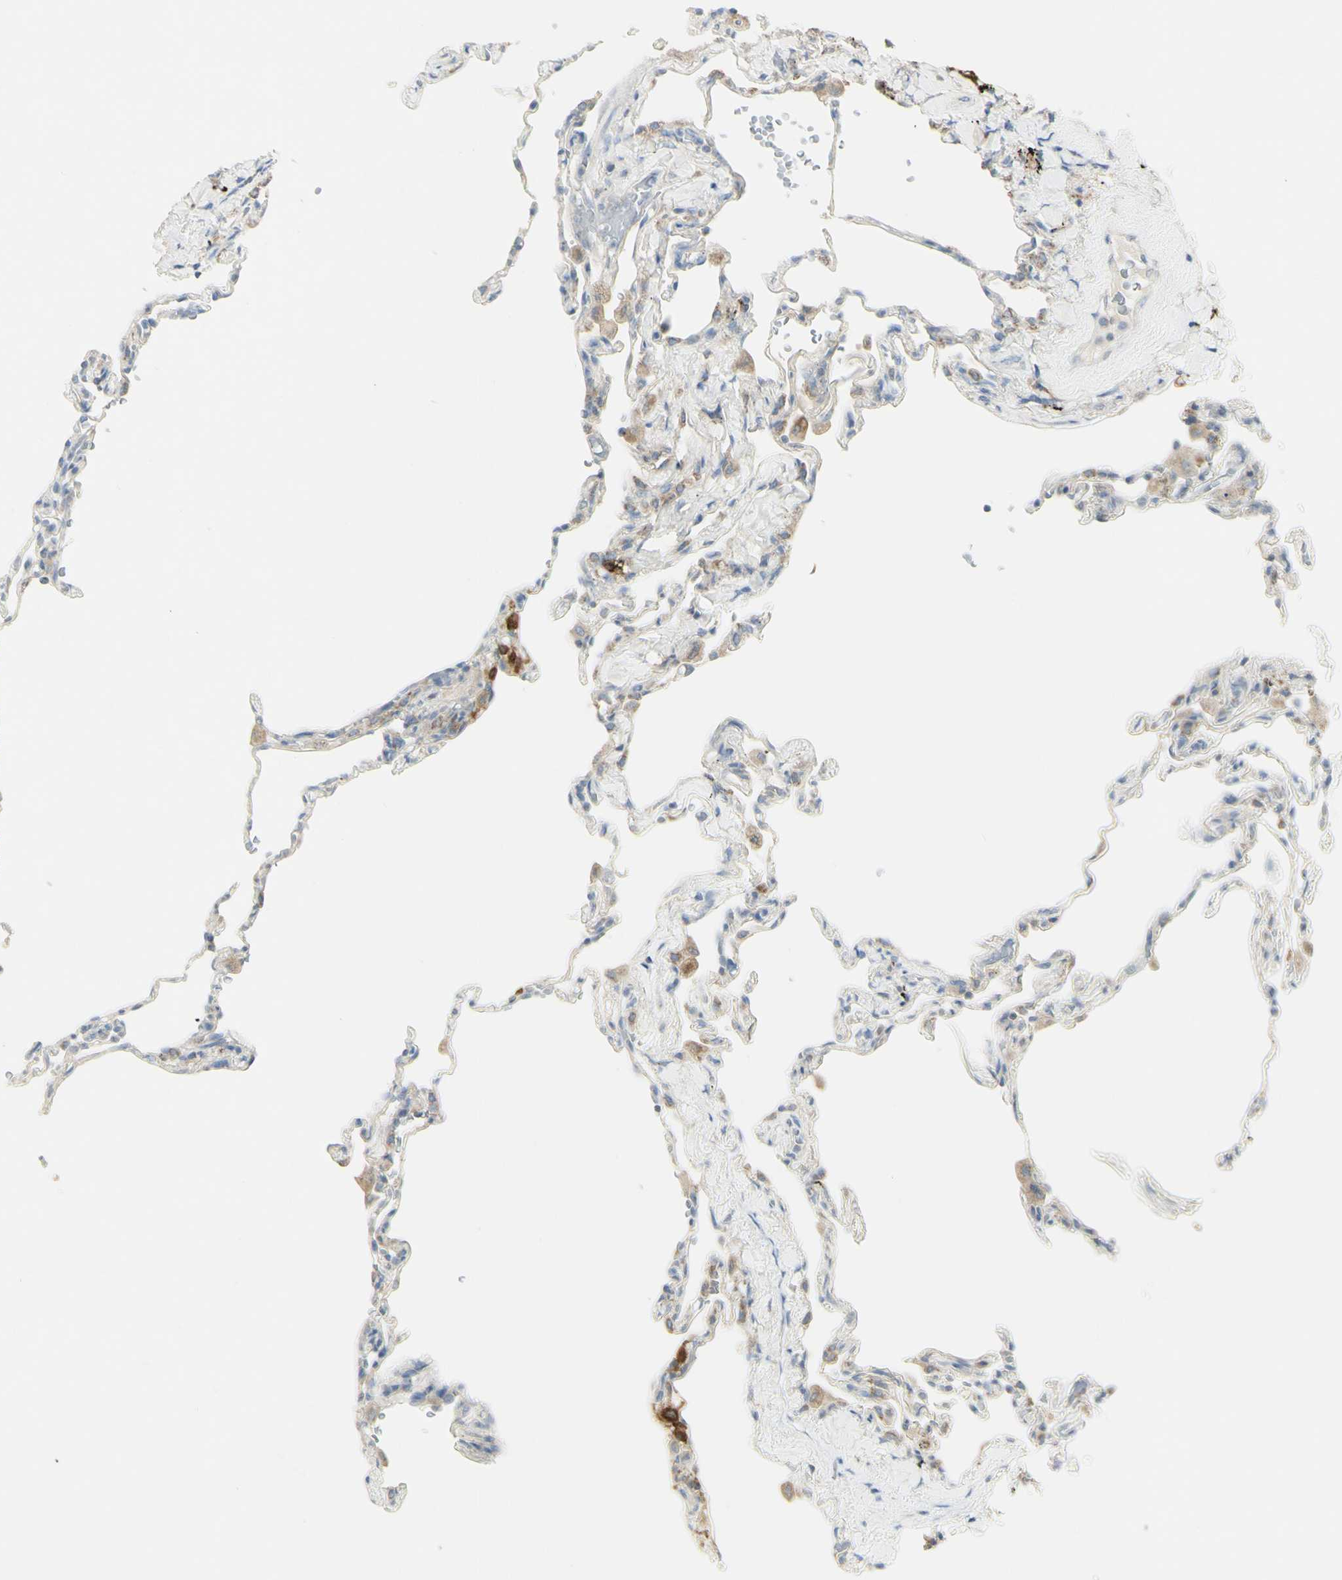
{"staining": {"intensity": "weak", "quantity": "<25%", "location": "cytoplasmic/membranous"}, "tissue": "lung", "cell_type": "Alveolar cells", "image_type": "normal", "snomed": [{"axis": "morphology", "description": "Normal tissue, NOS"}, {"axis": "topography", "description": "Lung"}], "caption": "A high-resolution histopathology image shows immunohistochemistry (IHC) staining of benign lung, which demonstrates no significant positivity in alveolar cells.", "gene": "CNTNAP1", "patient": {"sex": "male", "age": 59}}